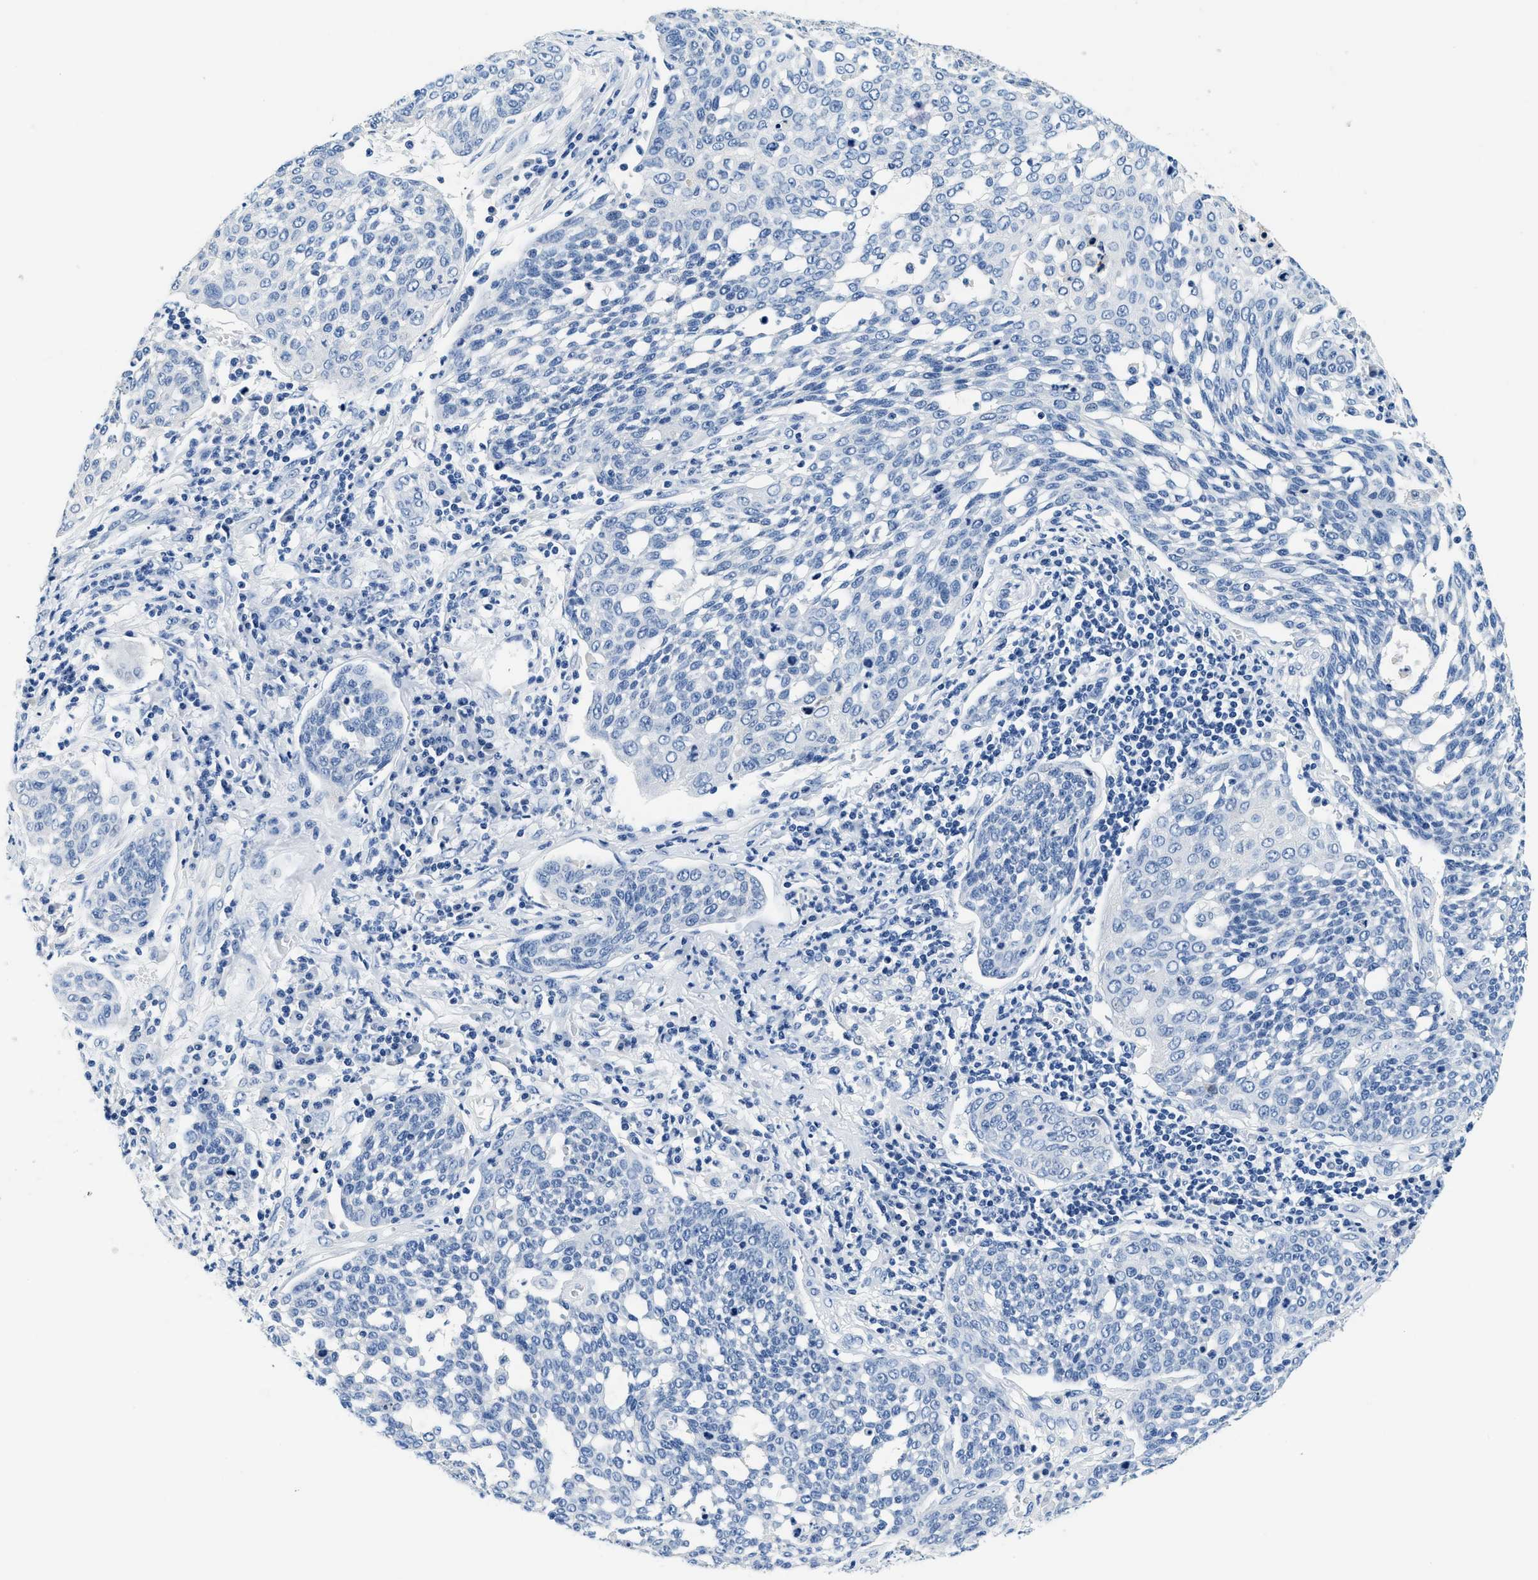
{"staining": {"intensity": "negative", "quantity": "none", "location": "none"}, "tissue": "cervical cancer", "cell_type": "Tumor cells", "image_type": "cancer", "snomed": [{"axis": "morphology", "description": "Squamous cell carcinoma, NOS"}, {"axis": "topography", "description": "Cervix"}], "caption": "Squamous cell carcinoma (cervical) stained for a protein using immunohistochemistry reveals no staining tumor cells.", "gene": "GSTM3", "patient": {"sex": "female", "age": 34}}